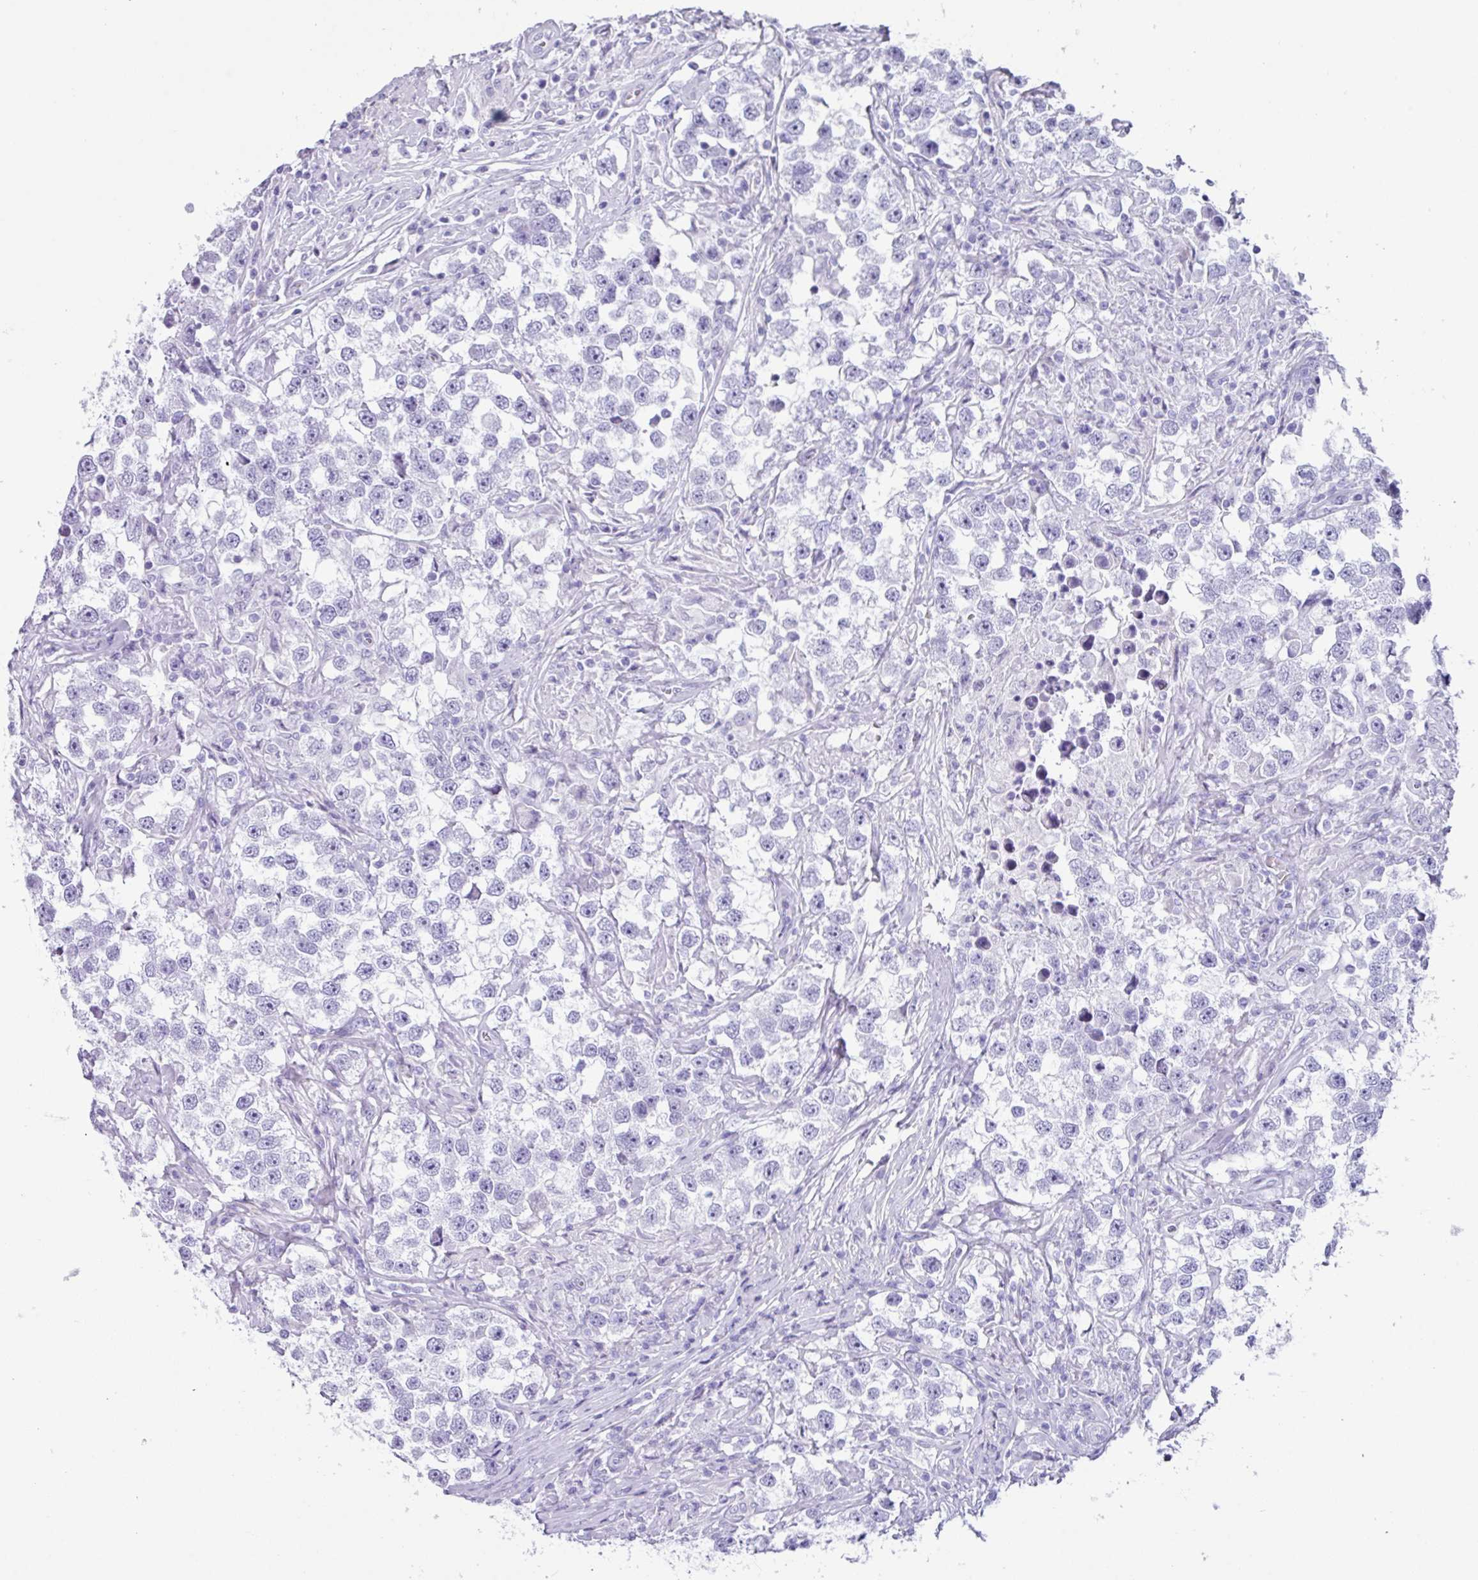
{"staining": {"intensity": "negative", "quantity": "none", "location": "none"}, "tissue": "testis cancer", "cell_type": "Tumor cells", "image_type": "cancer", "snomed": [{"axis": "morphology", "description": "Seminoma, NOS"}, {"axis": "topography", "description": "Testis"}], "caption": "DAB immunohistochemical staining of testis cancer (seminoma) demonstrates no significant expression in tumor cells.", "gene": "NCCRP1", "patient": {"sex": "male", "age": 46}}